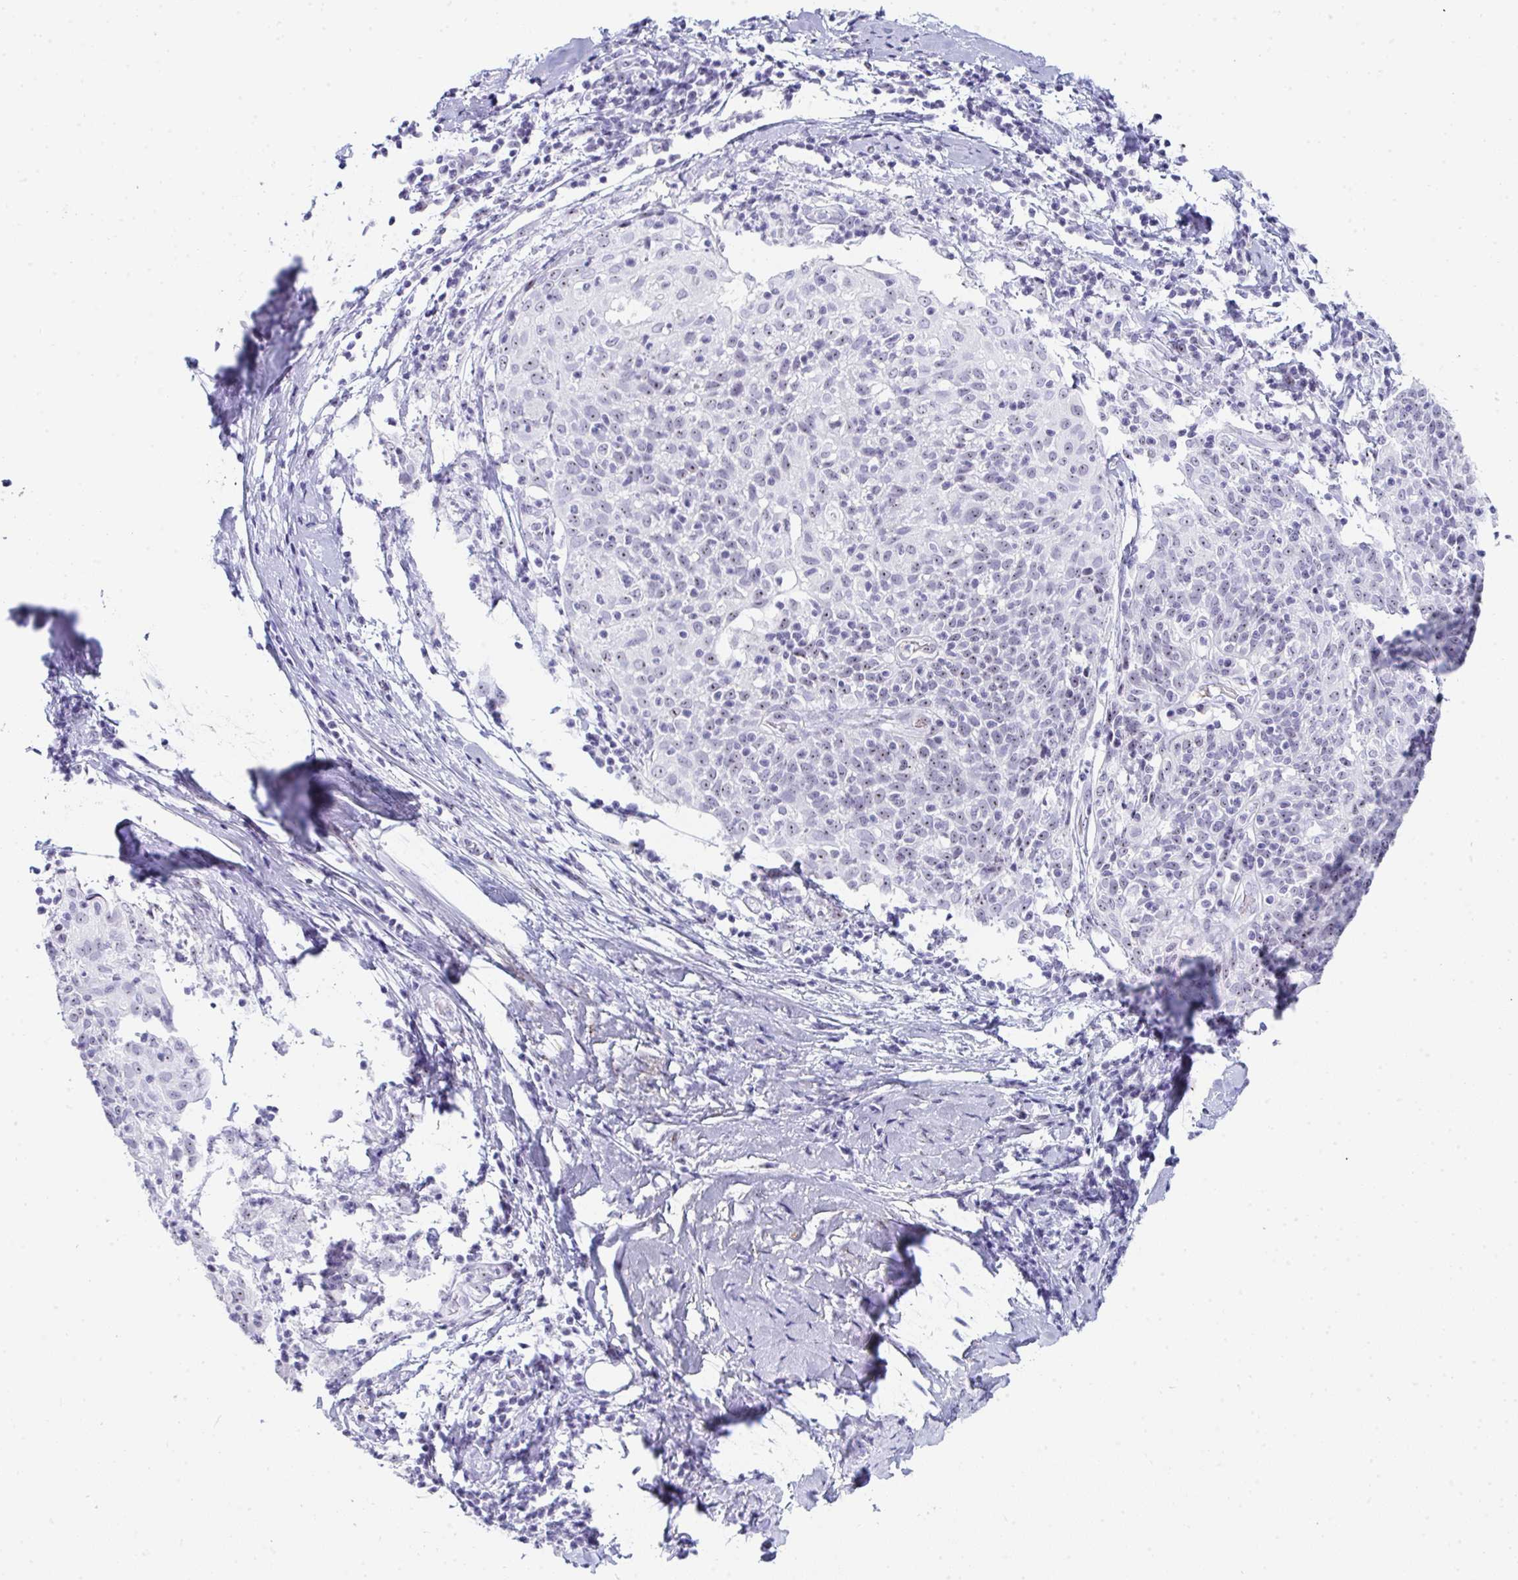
{"staining": {"intensity": "weak", "quantity": "<25%", "location": "nuclear"}, "tissue": "cervical cancer", "cell_type": "Tumor cells", "image_type": "cancer", "snomed": [{"axis": "morphology", "description": "Squamous cell carcinoma, NOS"}, {"axis": "topography", "description": "Cervix"}], "caption": "Immunohistochemistry of cervical squamous cell carcinoma reveals no staining in tumor cells.", "gene": "NOP10", "patient": {"sex": "female", "age": 52}}